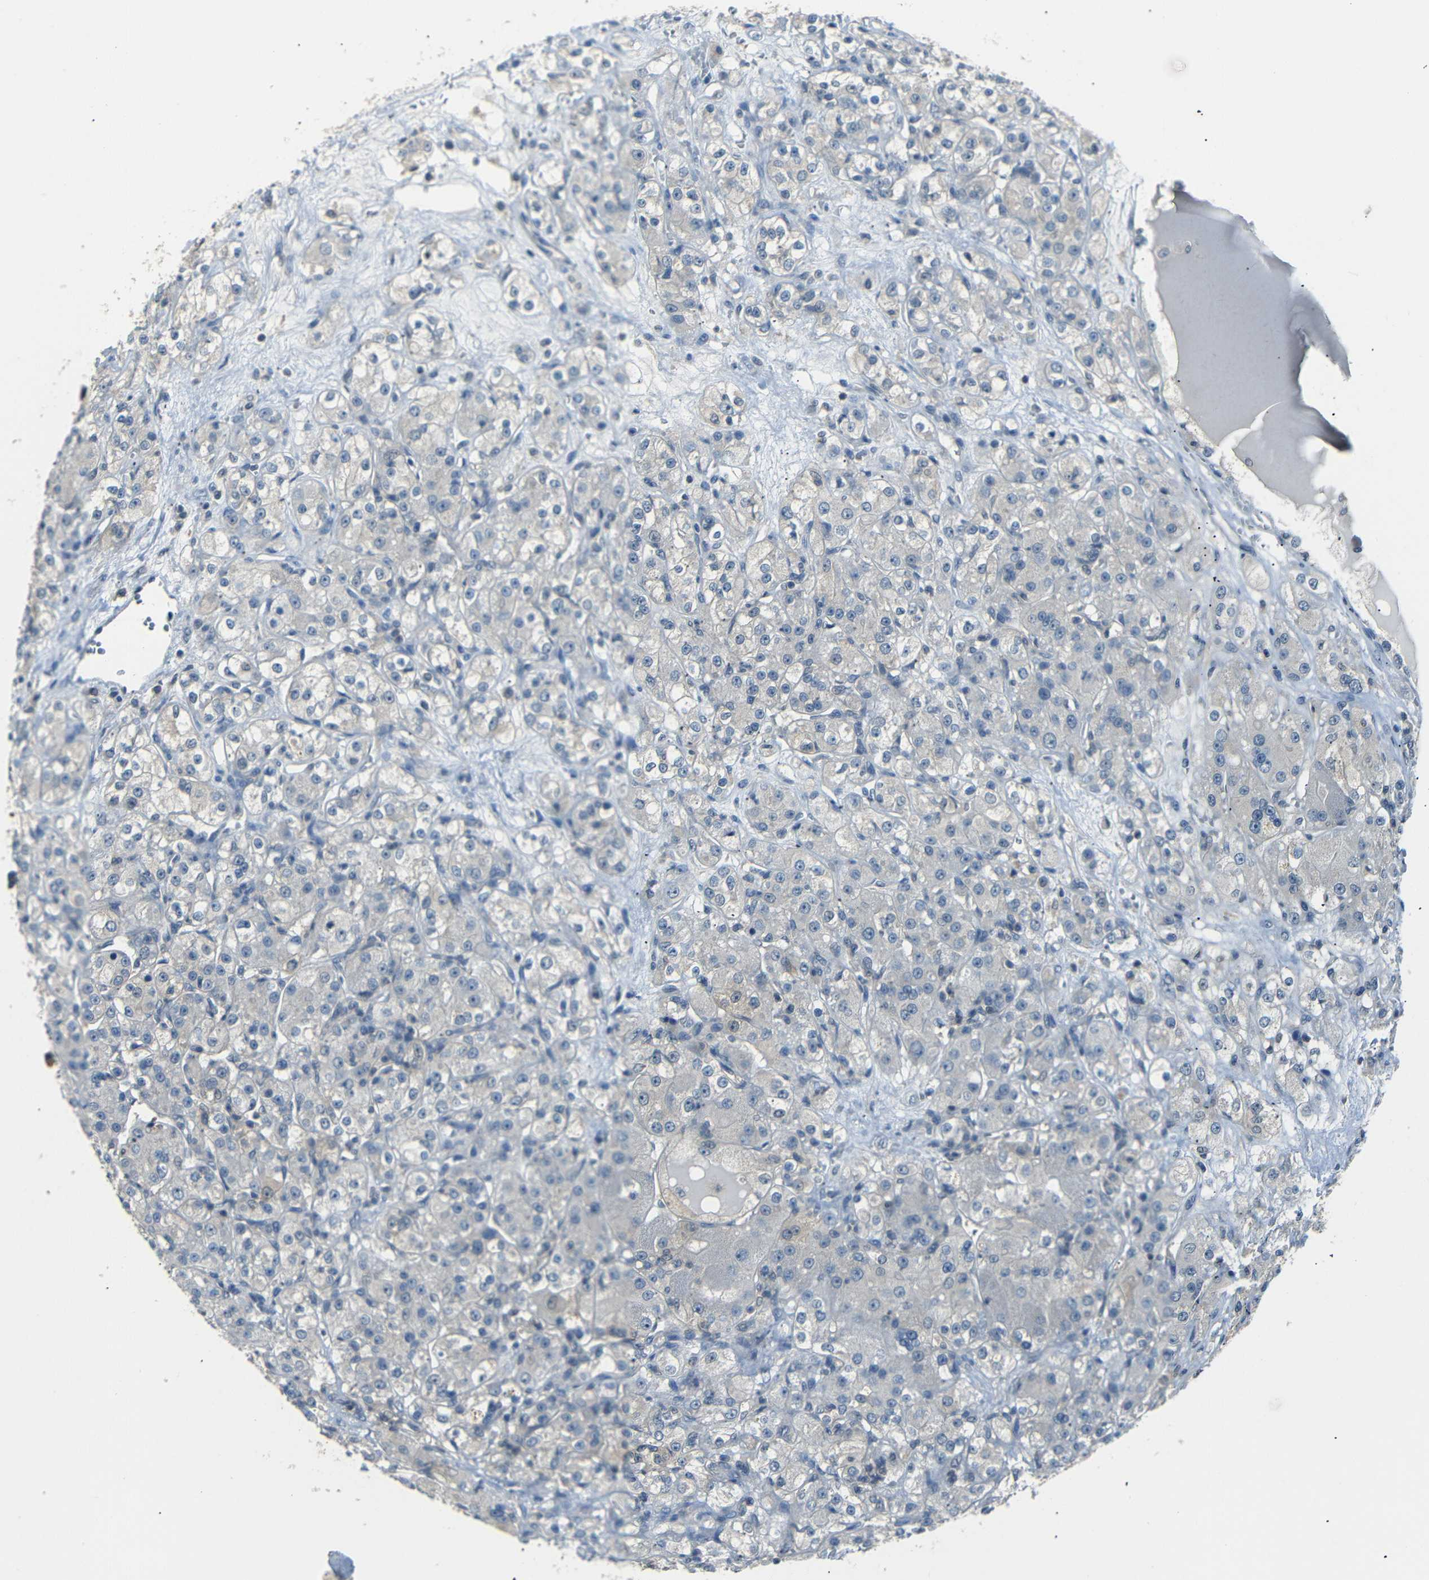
{"staining": {"intensity": "negative", "quantity": "none", "location": "none"}, "tissue": "renal cancer", "cell_type": "Tumor cells", "image_type": "cancer", "snomed": [{"axis": "morphology", "description": "Normal tissue, NOS"}, {"axis": "morphology", "description": "Adenocarcinoma, NOS"}, {"axis": "topography", "description": "Kidney"}], "caption": "DAB (3,3'-diaminobenzidine) immunohistochemical staining of human renal cancer shows no significant staining in tumor cells.", "gene": "SFN", "patient": {"sex": "male", "age": 61}}